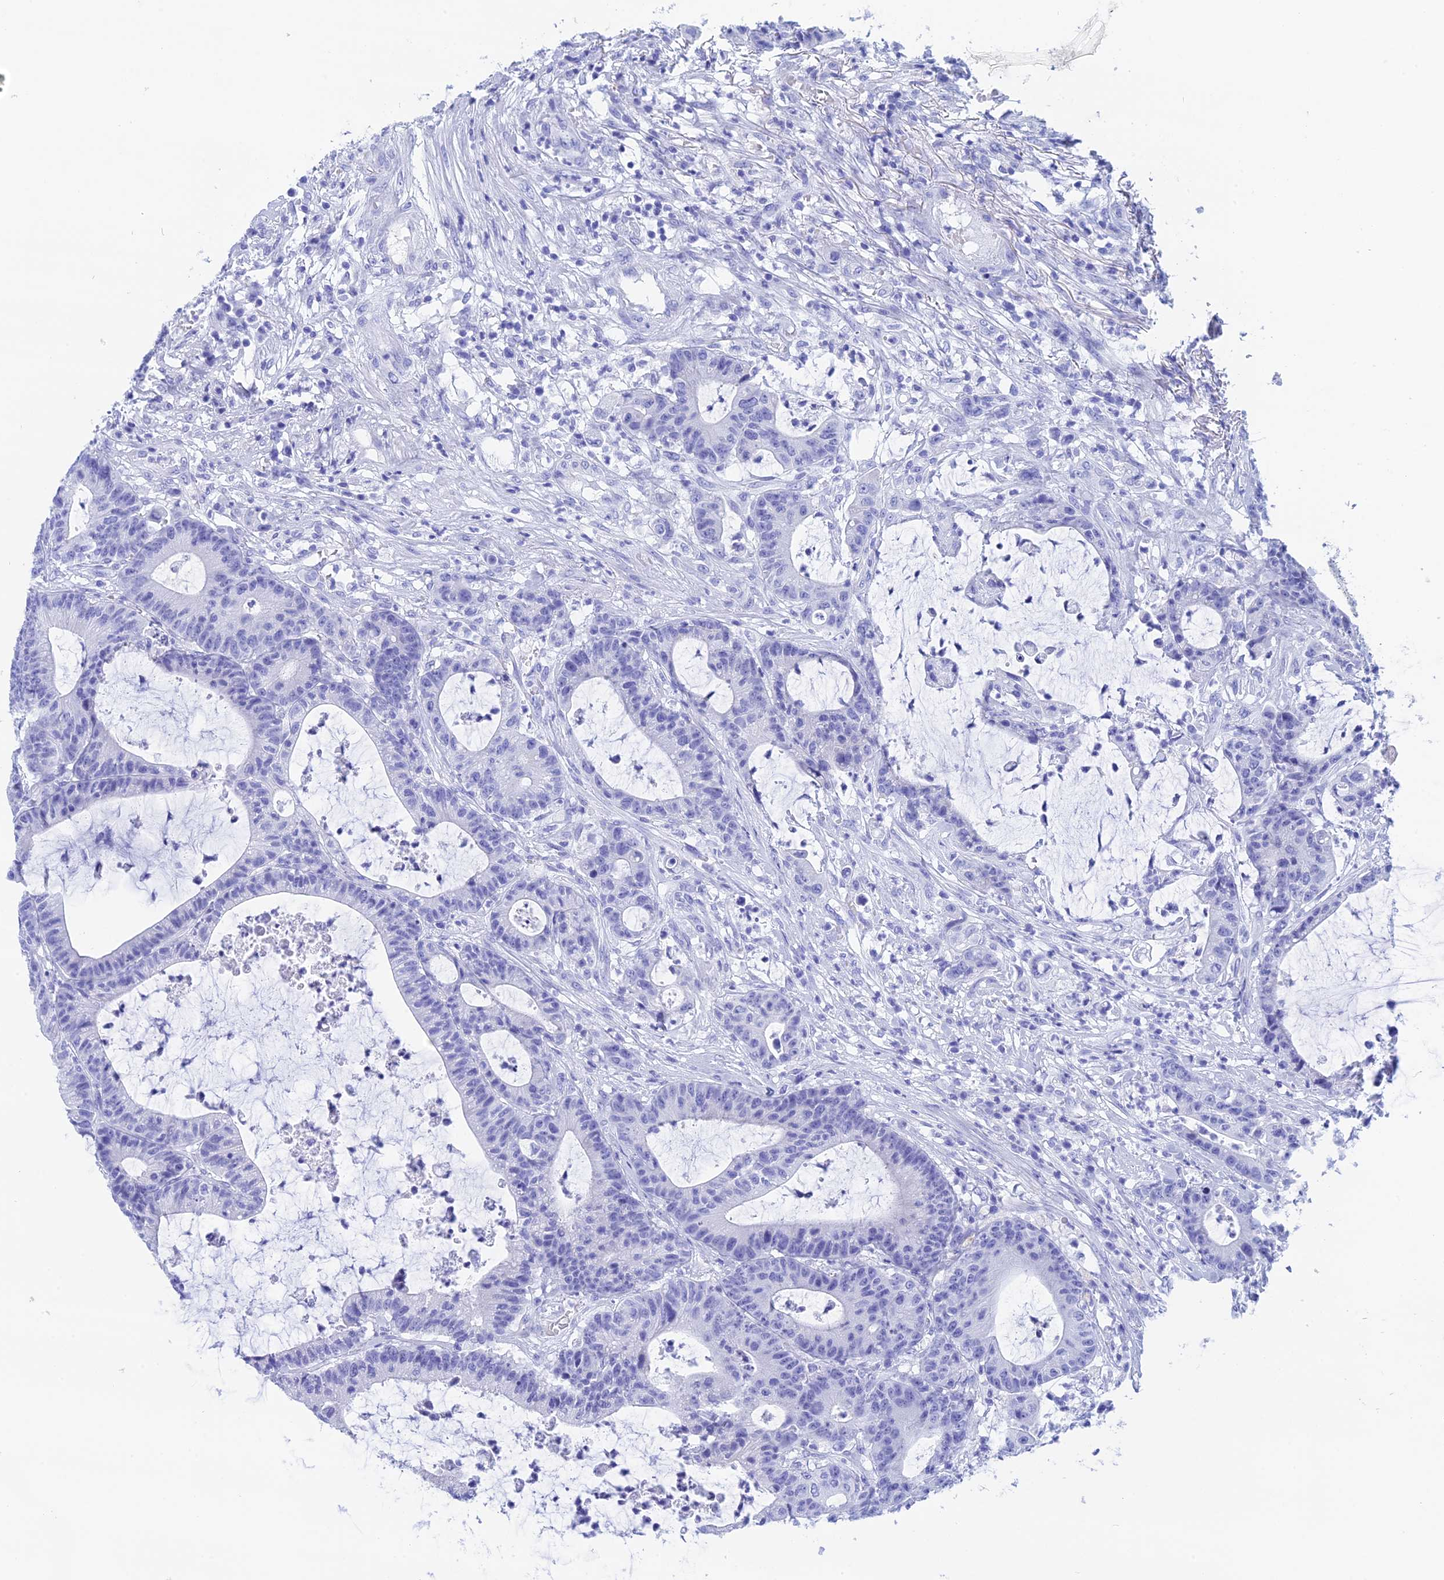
{"staining": {"intensity": "negative", "quantity": "none", "location": "none"}, "tissue": "colorectal cancer", "cell_type": "Tumor cells", "image_type": "cancer", "snomed": [{"axis": "morphology", "description": "Adenocarcinoma, NOS"}, {"axis": "topography", "description": "Colon"}], "caption": "DAB immunohistochemical staining of human colorectal cancer reveals no significant expression in tumor cells.", "gene": "TEX101", "patient": {"sex": "female", "age": 84}}